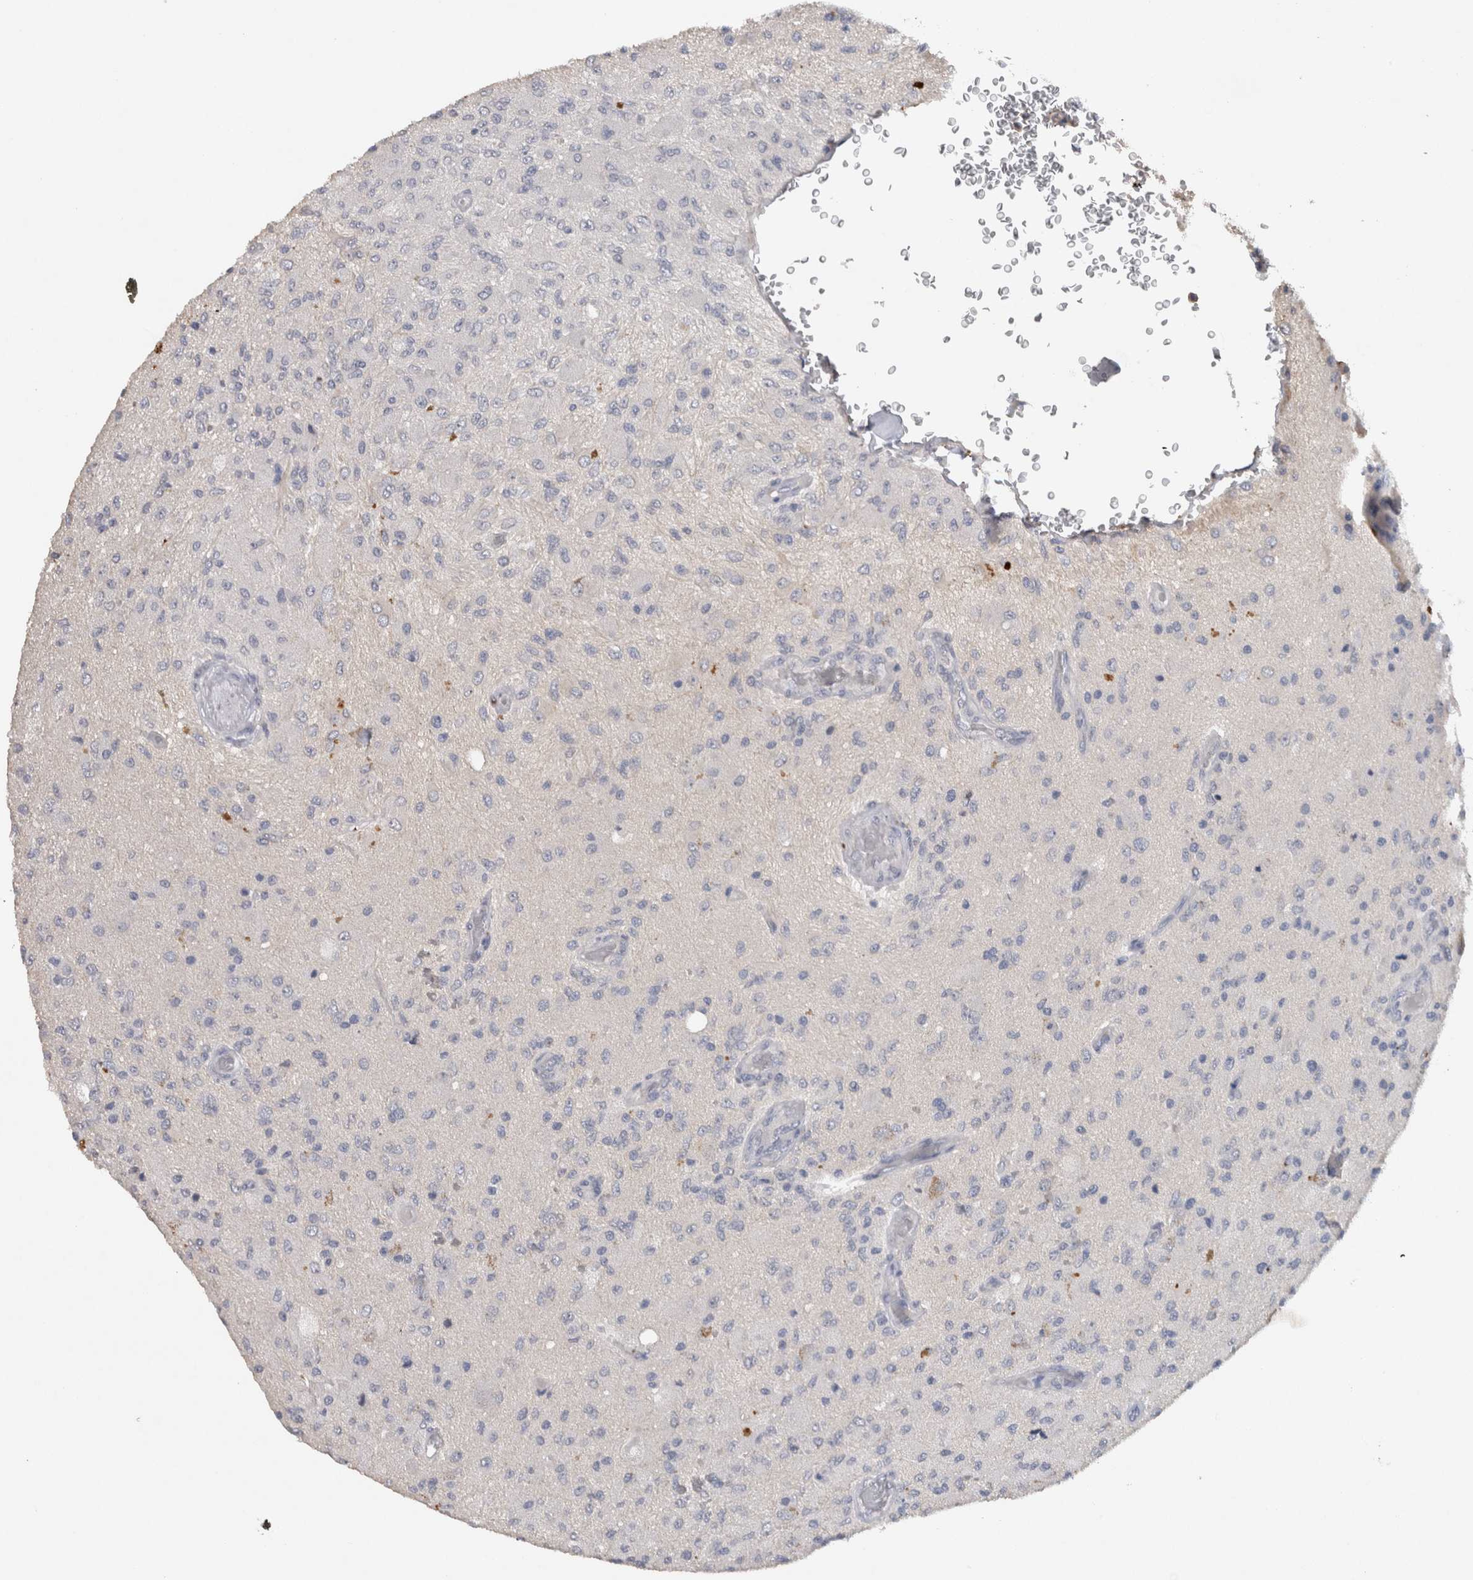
{"staining": {"intensity": "negative", "quantity": "none", "location": "none"}, "tissue": "glioma", "cell_type": "Tumor cells", "image_type": "cancer", "snomed": [{"axis": "morphology", "description": "Normal tissue, NOS"}, {"axis": "morphology", "description": "Glioma, malignant, High grade"}, {"axis": "topography", "description": "Cerebral cortex"}], "caption": "DAB (3,3'-diaminobenzidine) immunohistochemical staining of high-grade glioma (malignant) reveals no significant staining in tumor cells.", "gene": "HEXD", "patient": {"sex": "male", "age": 77}}